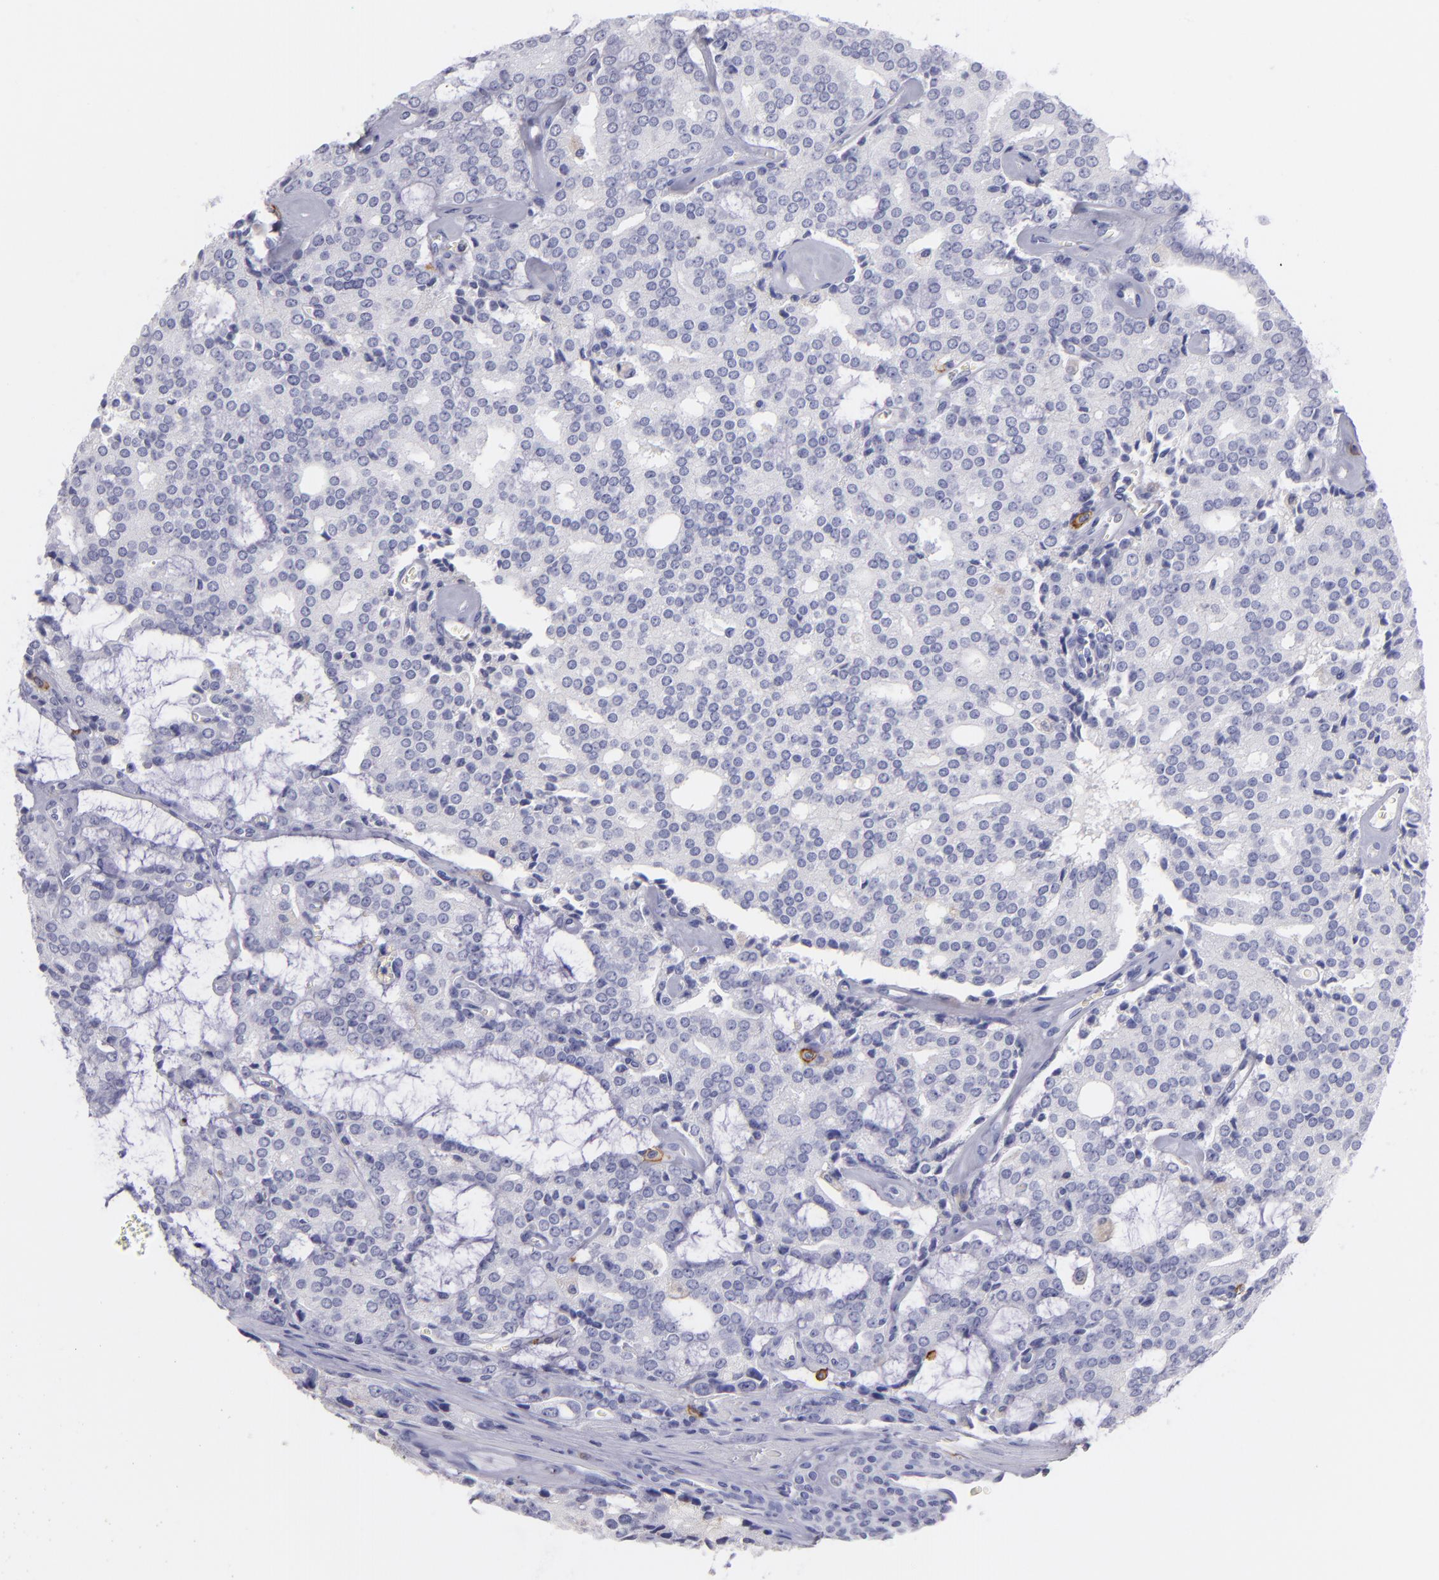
{"staining": {"intensity": "negative", "quantity": "none", "location": "none"}, "tissue": "prostate cancer", "cell_type": "Tumor cells", "image_type": "cancer", "snomed": [{"axis": "morphology", "description": "Adenocarcinoma, High grade"}, {"axis": "topography", "description": "Prostate"}], "caption": "Tumor cells show no significant positivity in prostate cancer (adenocarcinoma (high-grade)). (Stains: DAB immunohistochemistry (IHC) with hematoxylin counter stain, Microscopy: brightfield microscopy at high magnification).", "gene": "CD82", "patient": {"sex": "male", "age": 67}}